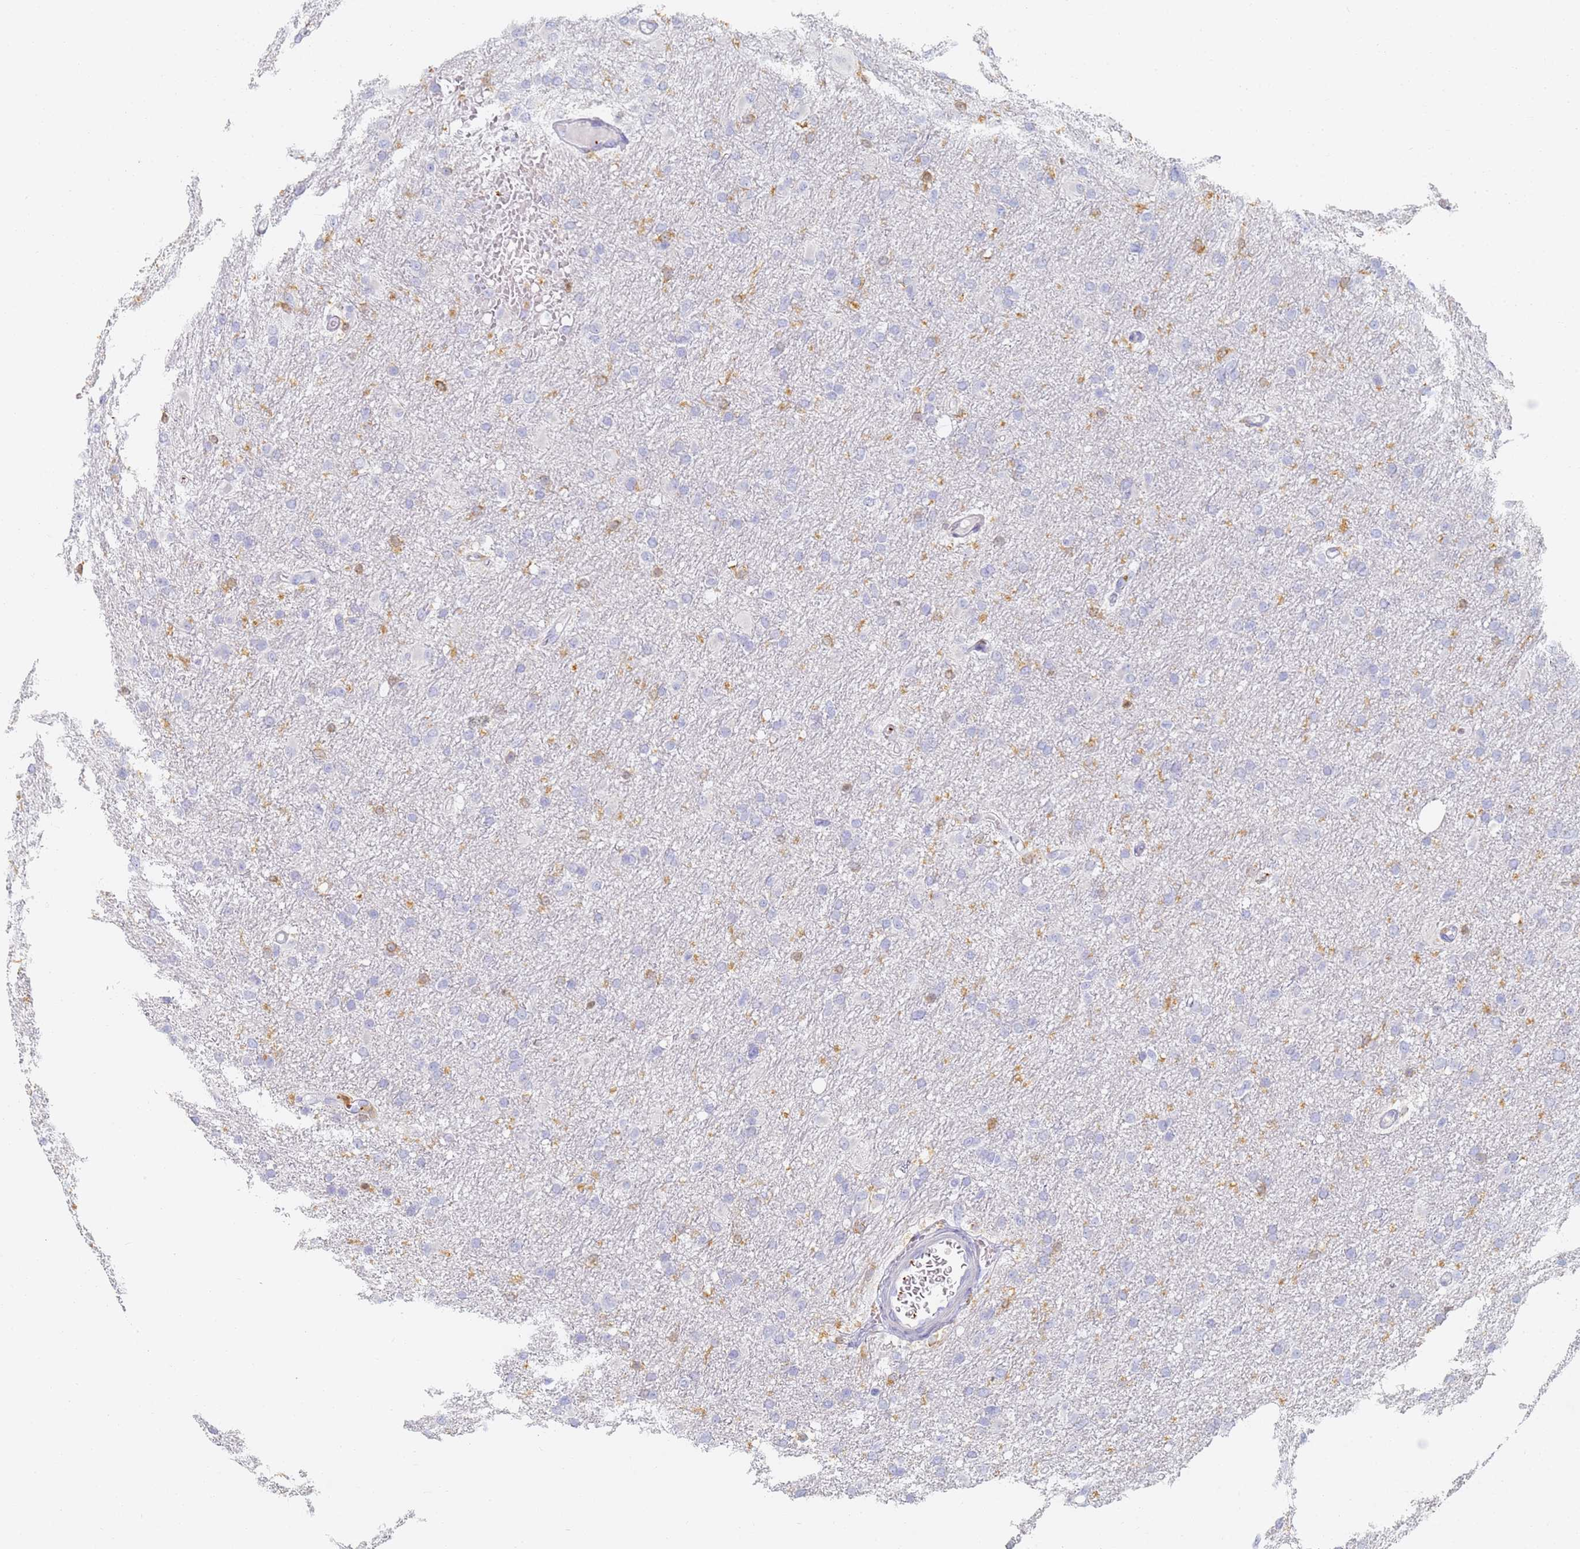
{"staining": {"intensity": "negative", "quantity": "none", "location": "none"}, "tissue": "glioma", "cell_type": "Tumor cells", "image_type": "cancer", "snomed": [{"axis": "morphology", "description": "Glioma, malignant, High grade"}, {"axis": "topography", "description": "Cerebral cortex"}], "caption": "Glioma was stained to show a protein in brown. There is no significant expression in tumor cells.", "gene": "BIN2", "patient": {"sex": "female", "age": 36}}